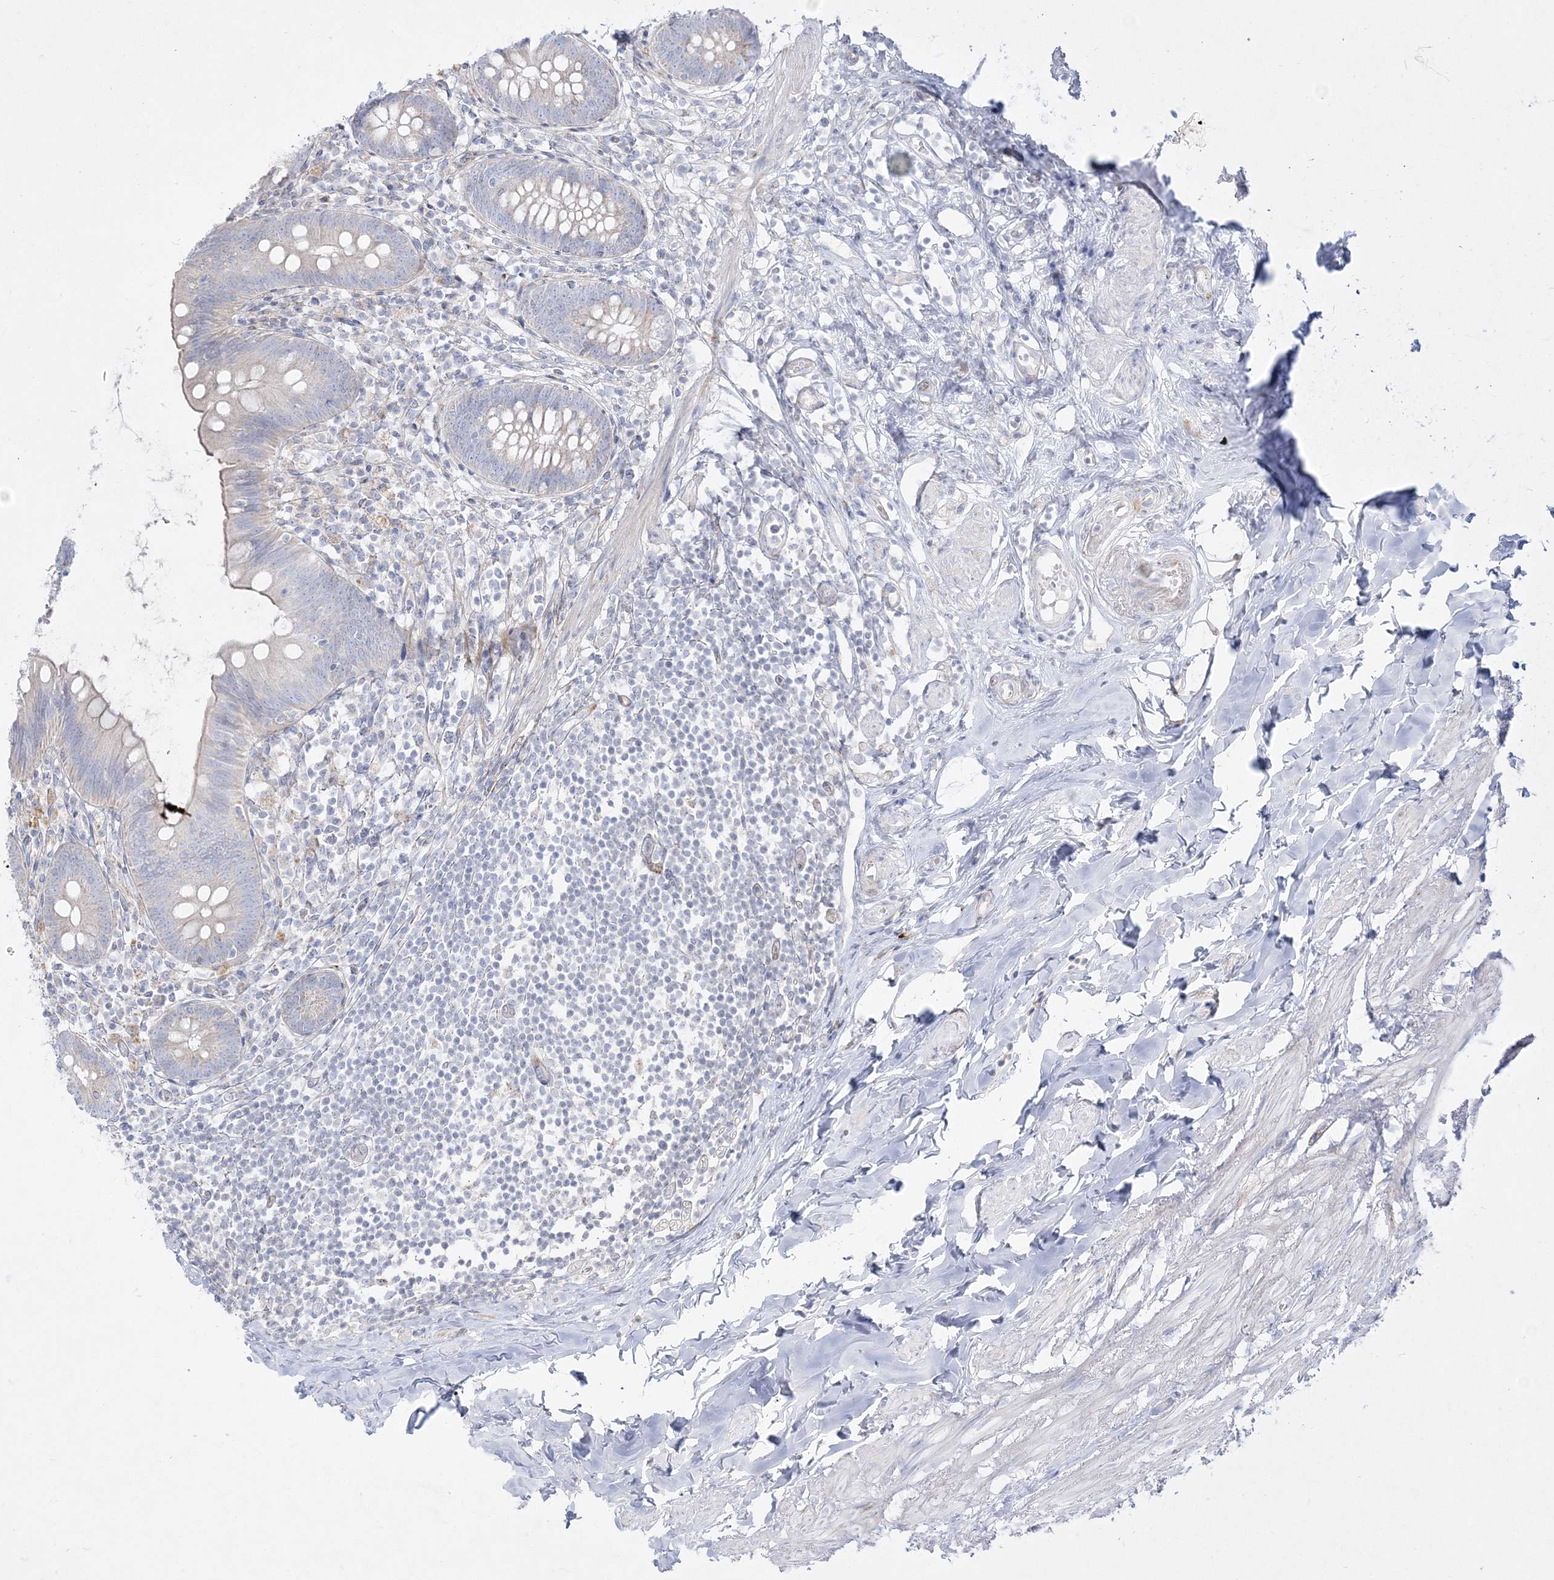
{"staining": {"intensity": "negative", "quantity": "none", "location": "none"}, "tissue": "appendix", "cell_type": "Glandular cells", "image_type": "normal", "snomed": [{"axis": "morphology", "description": "Normal tissue, NOS"}, {"axis": "topography", "description": "Appendix"}], "caption": "A high-resolution micrograph shows immunohistochemistry (IHC) staining of benign appendix, which displays no significant positivity in glandular cells.", "gene": "GPAT2", "patient": {"sex": "female", "age": 62}}